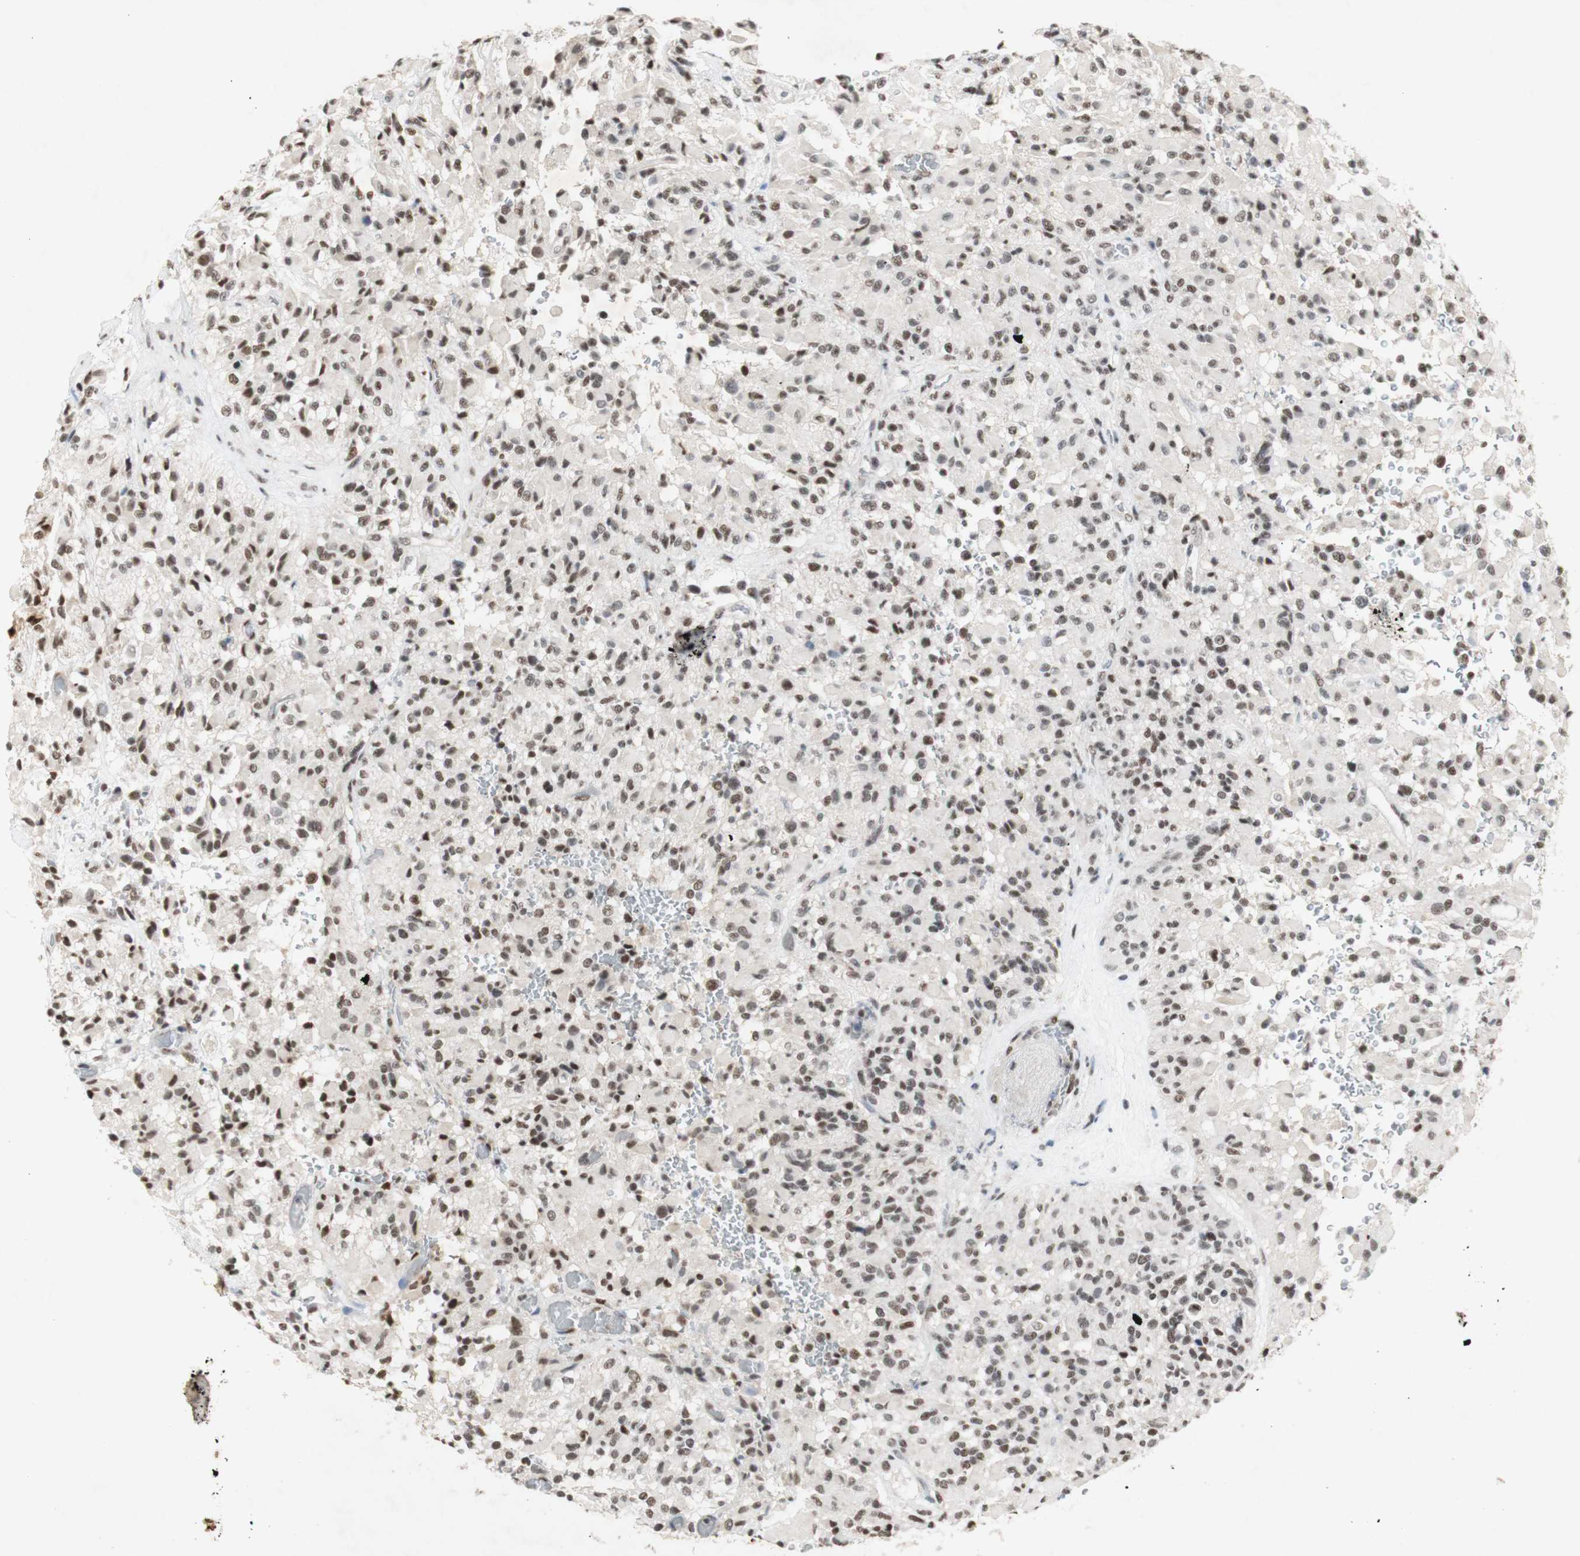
{"staining": {"intensity": "moderate", "quantity": ">75%", "location": "nuclear"}, "tissue": "glioma", "cell_type": "Tumor cells", "image_type": "cancer", "snomed": [{"axis": "morphology", "description": "Glioma, malignant, High grade"}, {"axis": "topography", "description": "Brain"}], "caption": "Moderate nuclear protein staining is seen in approximately >75% of tumor cells in malignant glioma (high-grade). (Brightfield microscopy of DAB IHC at high magnification).", "gene": "SNRPB", "patient": {"sex": "male", "age": 71}}